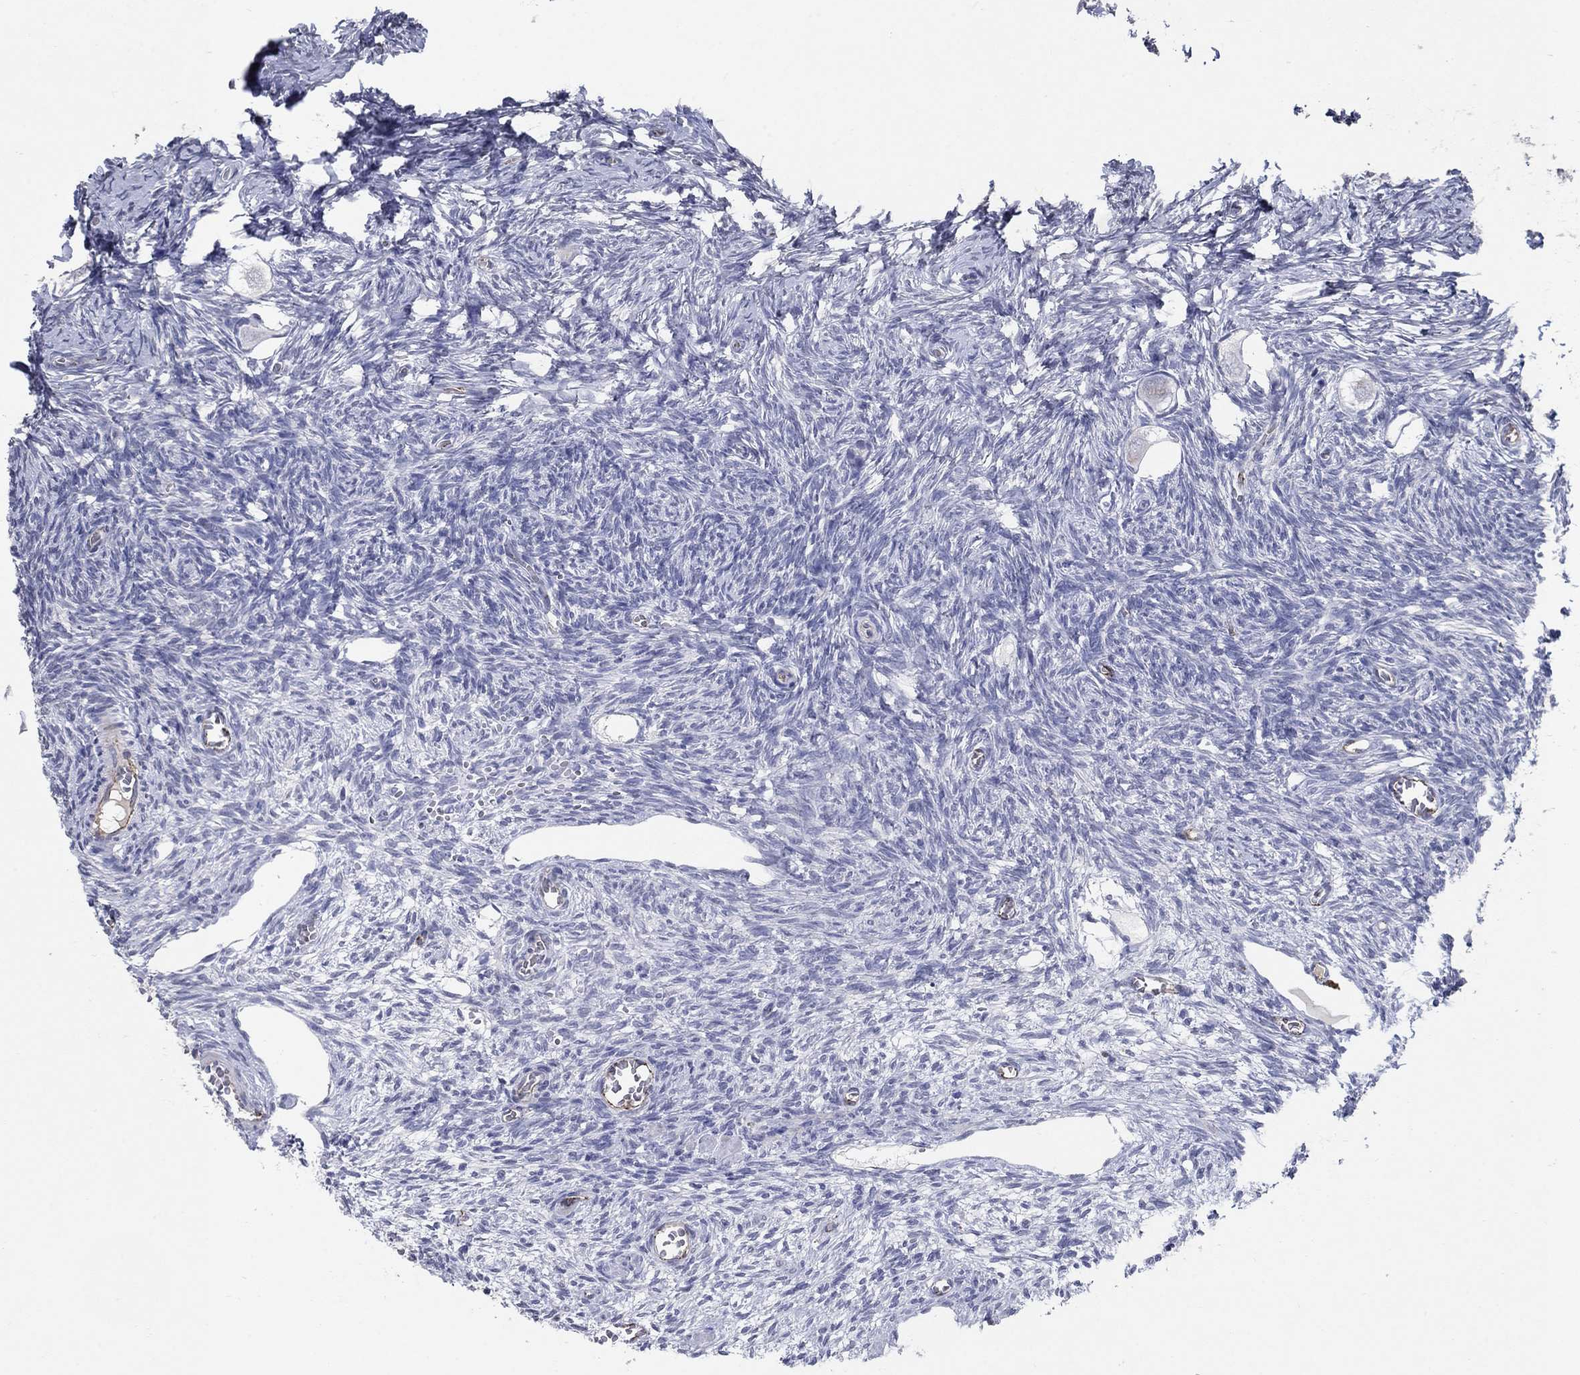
{"staining": {"intensity": "negative", "quantity": "none", "location": "none"}, "tissue": "ovary", "cell_type": "Follicle cells", "image_type": "normal", "snomed": [{"axis": "morphology", "description": "Normal tissue, NOS"}, {"axis": "topography", "description": "Ovary"}], "caption": "Ovary was stained to show a protein in brown. There is no significant expression in follicle cells. (DAB immunohistochemistry (IHC), high magnification).", "gene": "TINAG", "patient": {"sex": "female", "age": 27}}